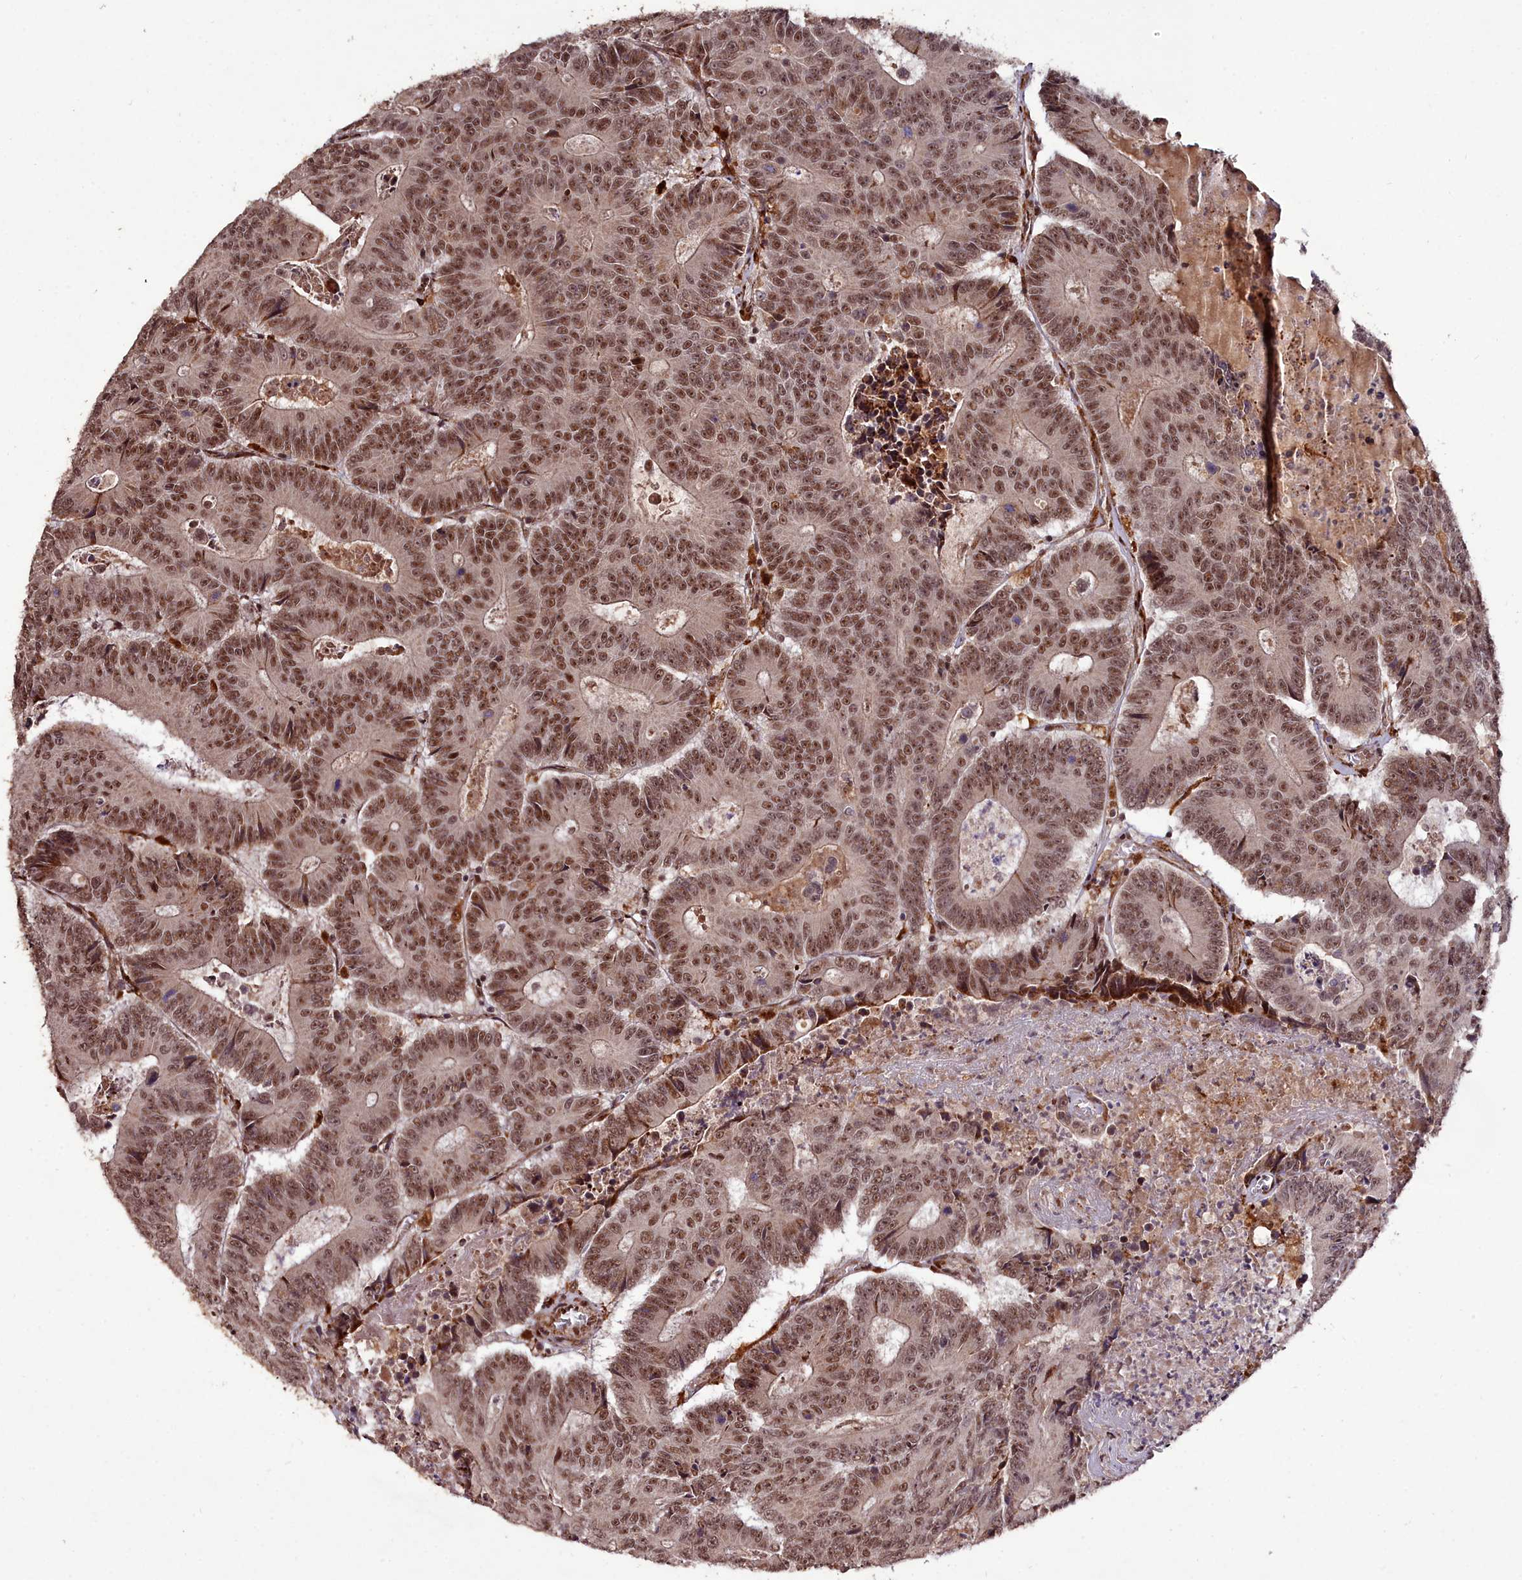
{"staining": {"intensity": "moderate", "quantity": ">75%", "location": "cytoplasmic/membranous,nuclear"}, "tissue": "colorectal cancer", "cell_type": "Tumor cells", "image_type": "cancer", "snomed": [{"axis": "morphology", "description": "Adenocarcinoma, NOS"}, {"axis": "topography", "description": "Colon"}], "caption": "Human colorectal adenocarcinoma stained with a brown dye reveals moderate cytoplasmic/membranous and nuclear positive expression in about >75% of tumor cells.", "gene": "CXXC1", "patient": {"sex": "male", "age": 83}}